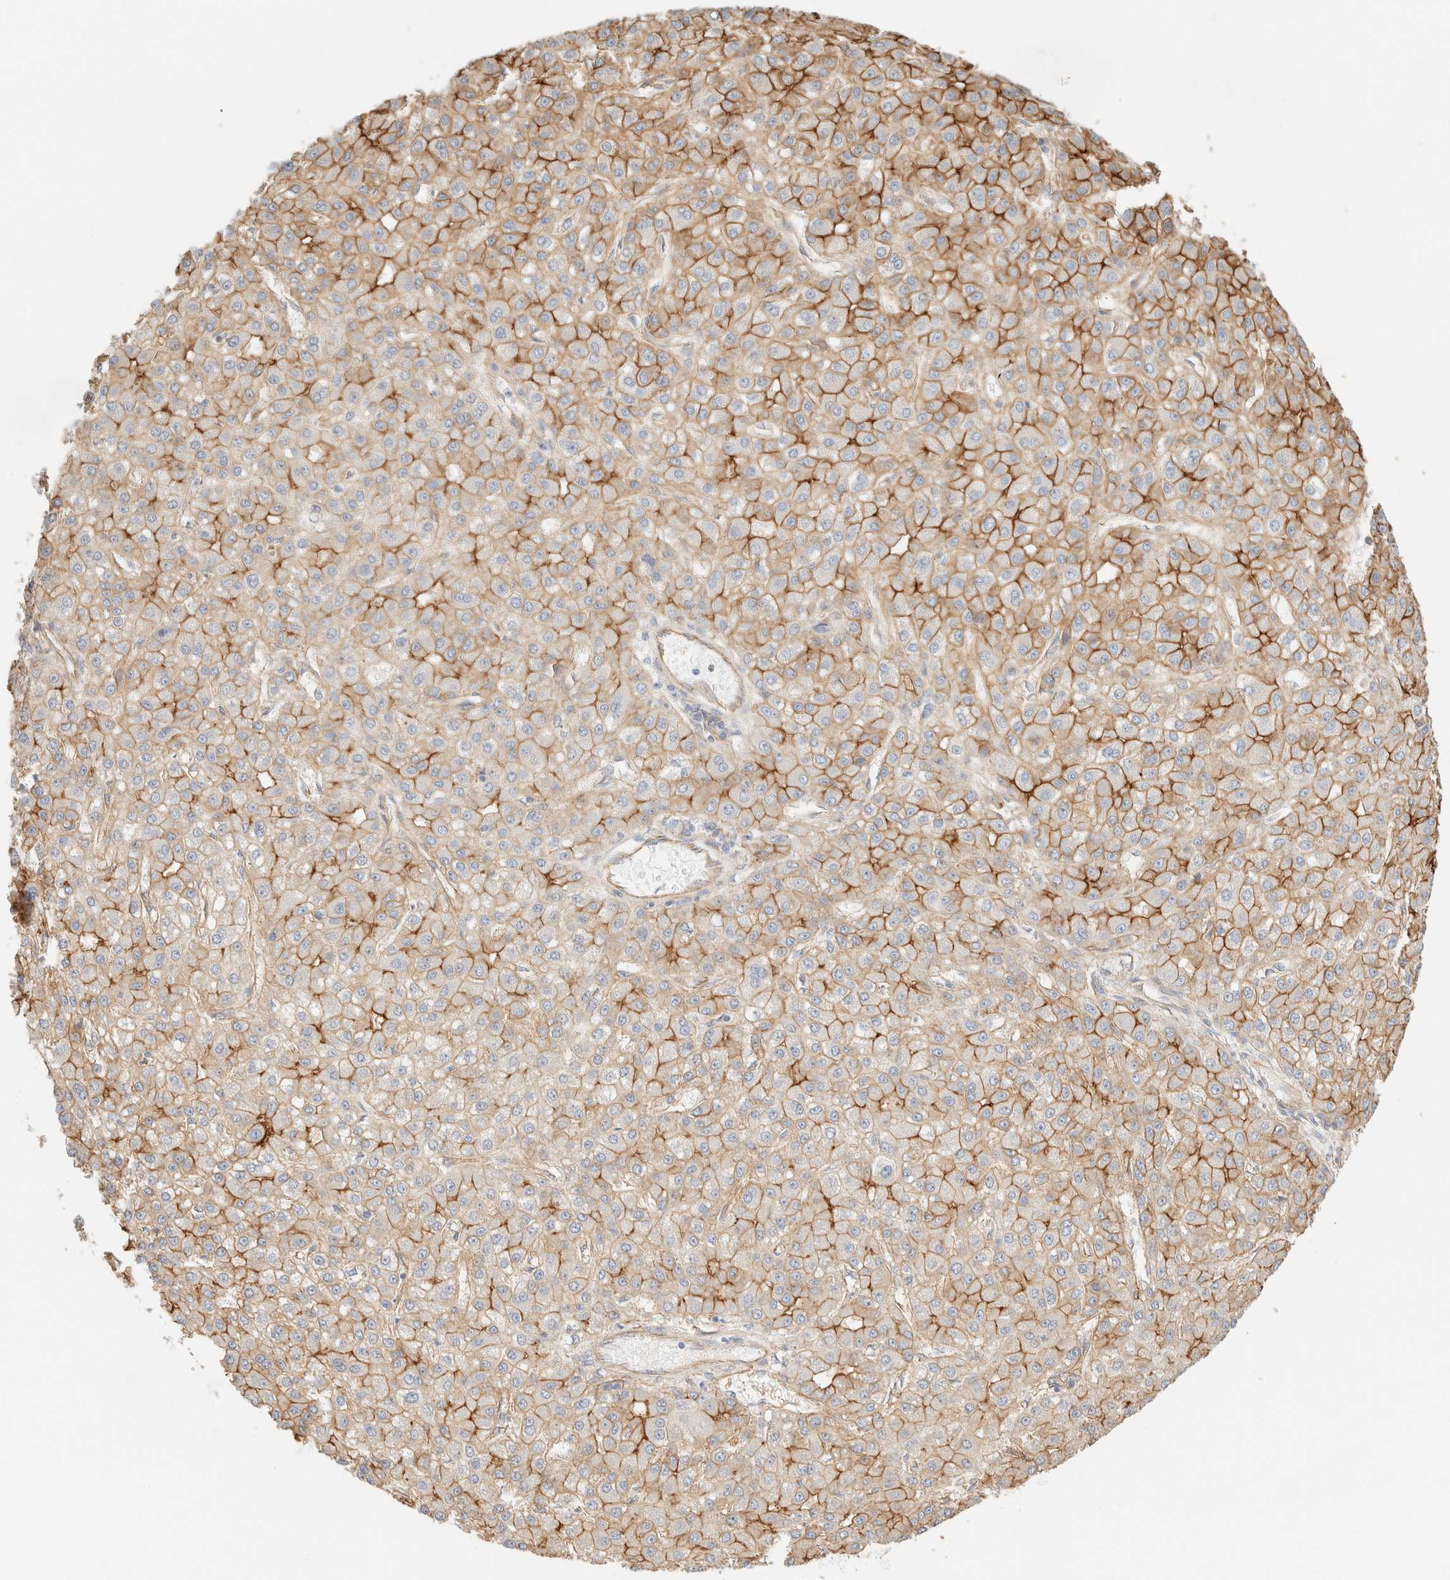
{"staining": {"intensity": "moderate", "quantity": ">75%", "location": "cytoplasmic/membranous"}, "tissue": "liver cancer", "cell_type": "Tumor cells", "image_type": "cancer", "snomed": [{"axis": "morphology", "description": "Carcinoma, Hepatocellular, NOS"}, {"axis": "topography", "description": "Liver"}], "caption": "Immunohistochemical staining of liver cancer (hepatocellular carcinoma) reveals moderate cytoplasmic/membranous protein positivity in approximately >75% of tumor cells. The protein is shown in brown color, while the nuclei are stained blue.", "gene": "CYB5R4", "patient": {"sex": "male", "age": 67}}